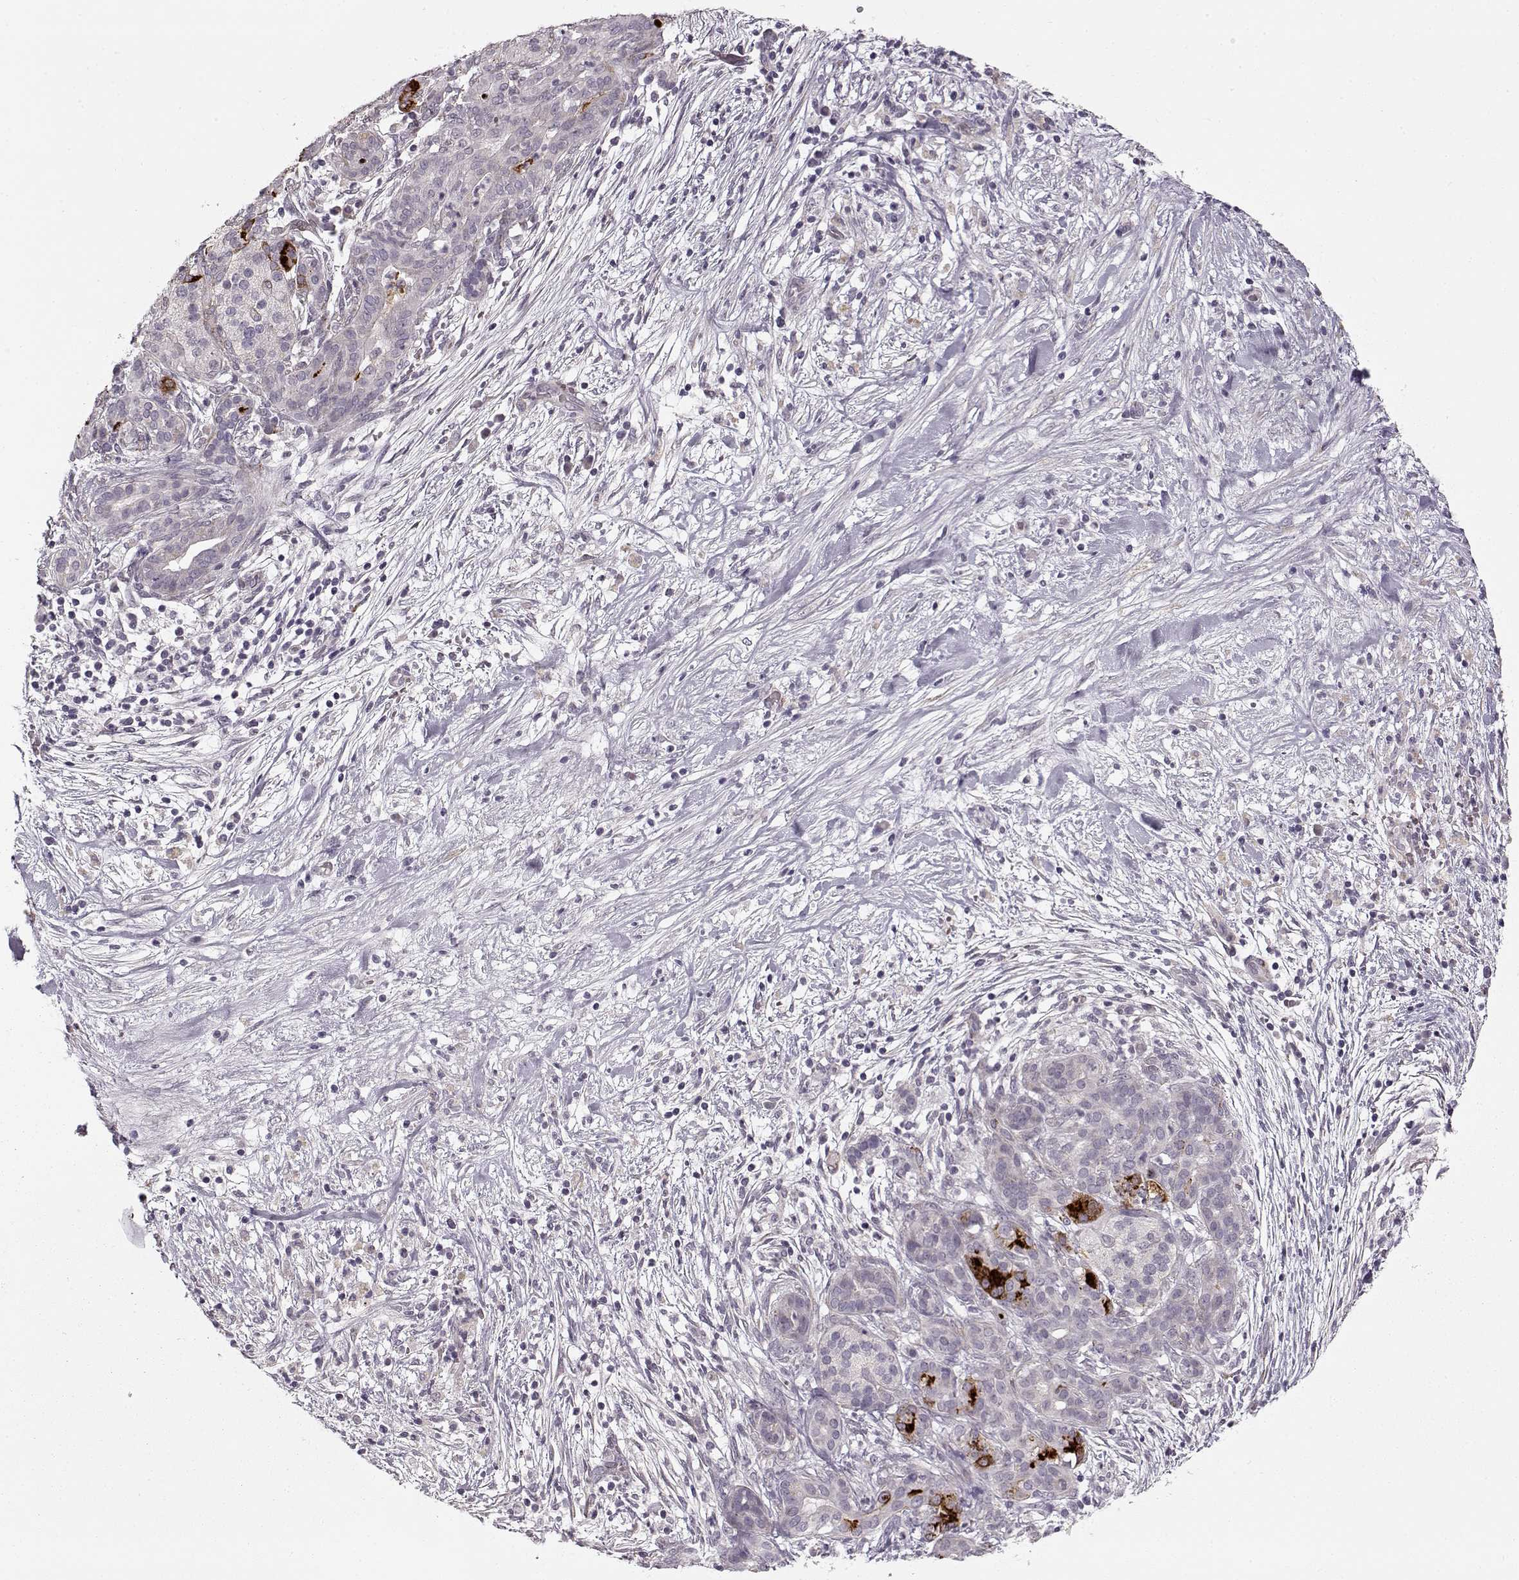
{"staining": {"intensity": "negative", "quantity": "none", "location": "none"}, "tissue": "pancreatic cancer", "cell_type": "Tumor cells", "image_type": "cancer", "snomed": [{"axis": "morphology", "description": "Adenocarcinoma, NOS"}, {"axis": "topography", "description": "Pancreas"}], "caption": "A histopathology image of pancreatic adenocarcinoma stained for a protein displays no brown staining in tumor cells.", "gene": "LAMB2", "patient": {"sex": "male", "age": 44}}